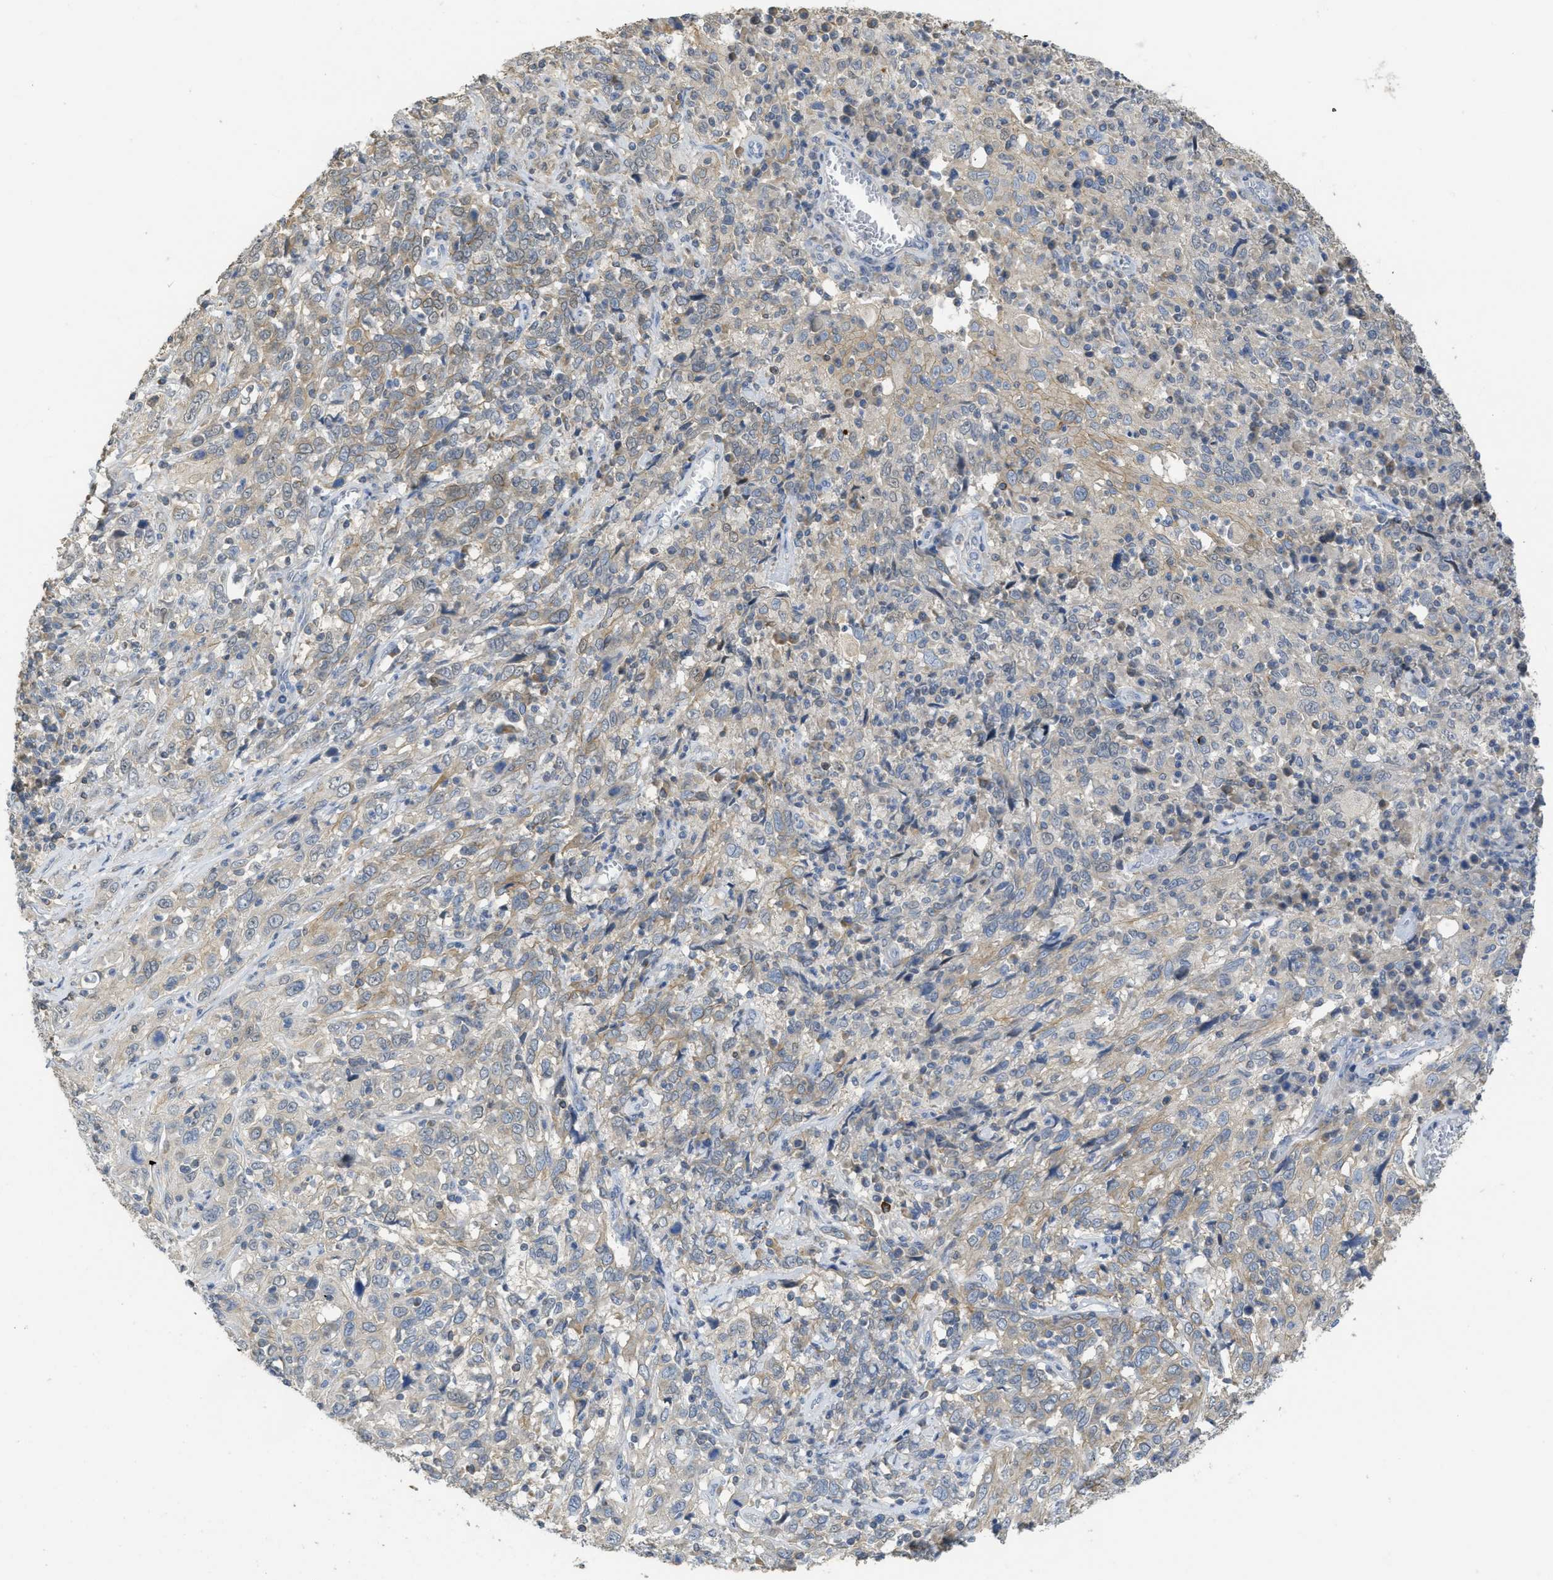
{"staining": {"intensity": "weak", "quantity": "<25%", "location": "cytoplasmic/membranous"}, "tissue": "cervical cancer", "cell_type": "Tumor cells", "image_type": "cancer", "snomed": [{"axis": "morphology", "description": "Squamous cell carcinoma, NOS"}, {"axis": "topography", "description": "Cervix"}], "caption": "Immunohistochemical staining of human cervical cancer displays no significant staining in tumor cells.", "gene": "SFXN2", "patient": {"sex": "female", "age": 46}}